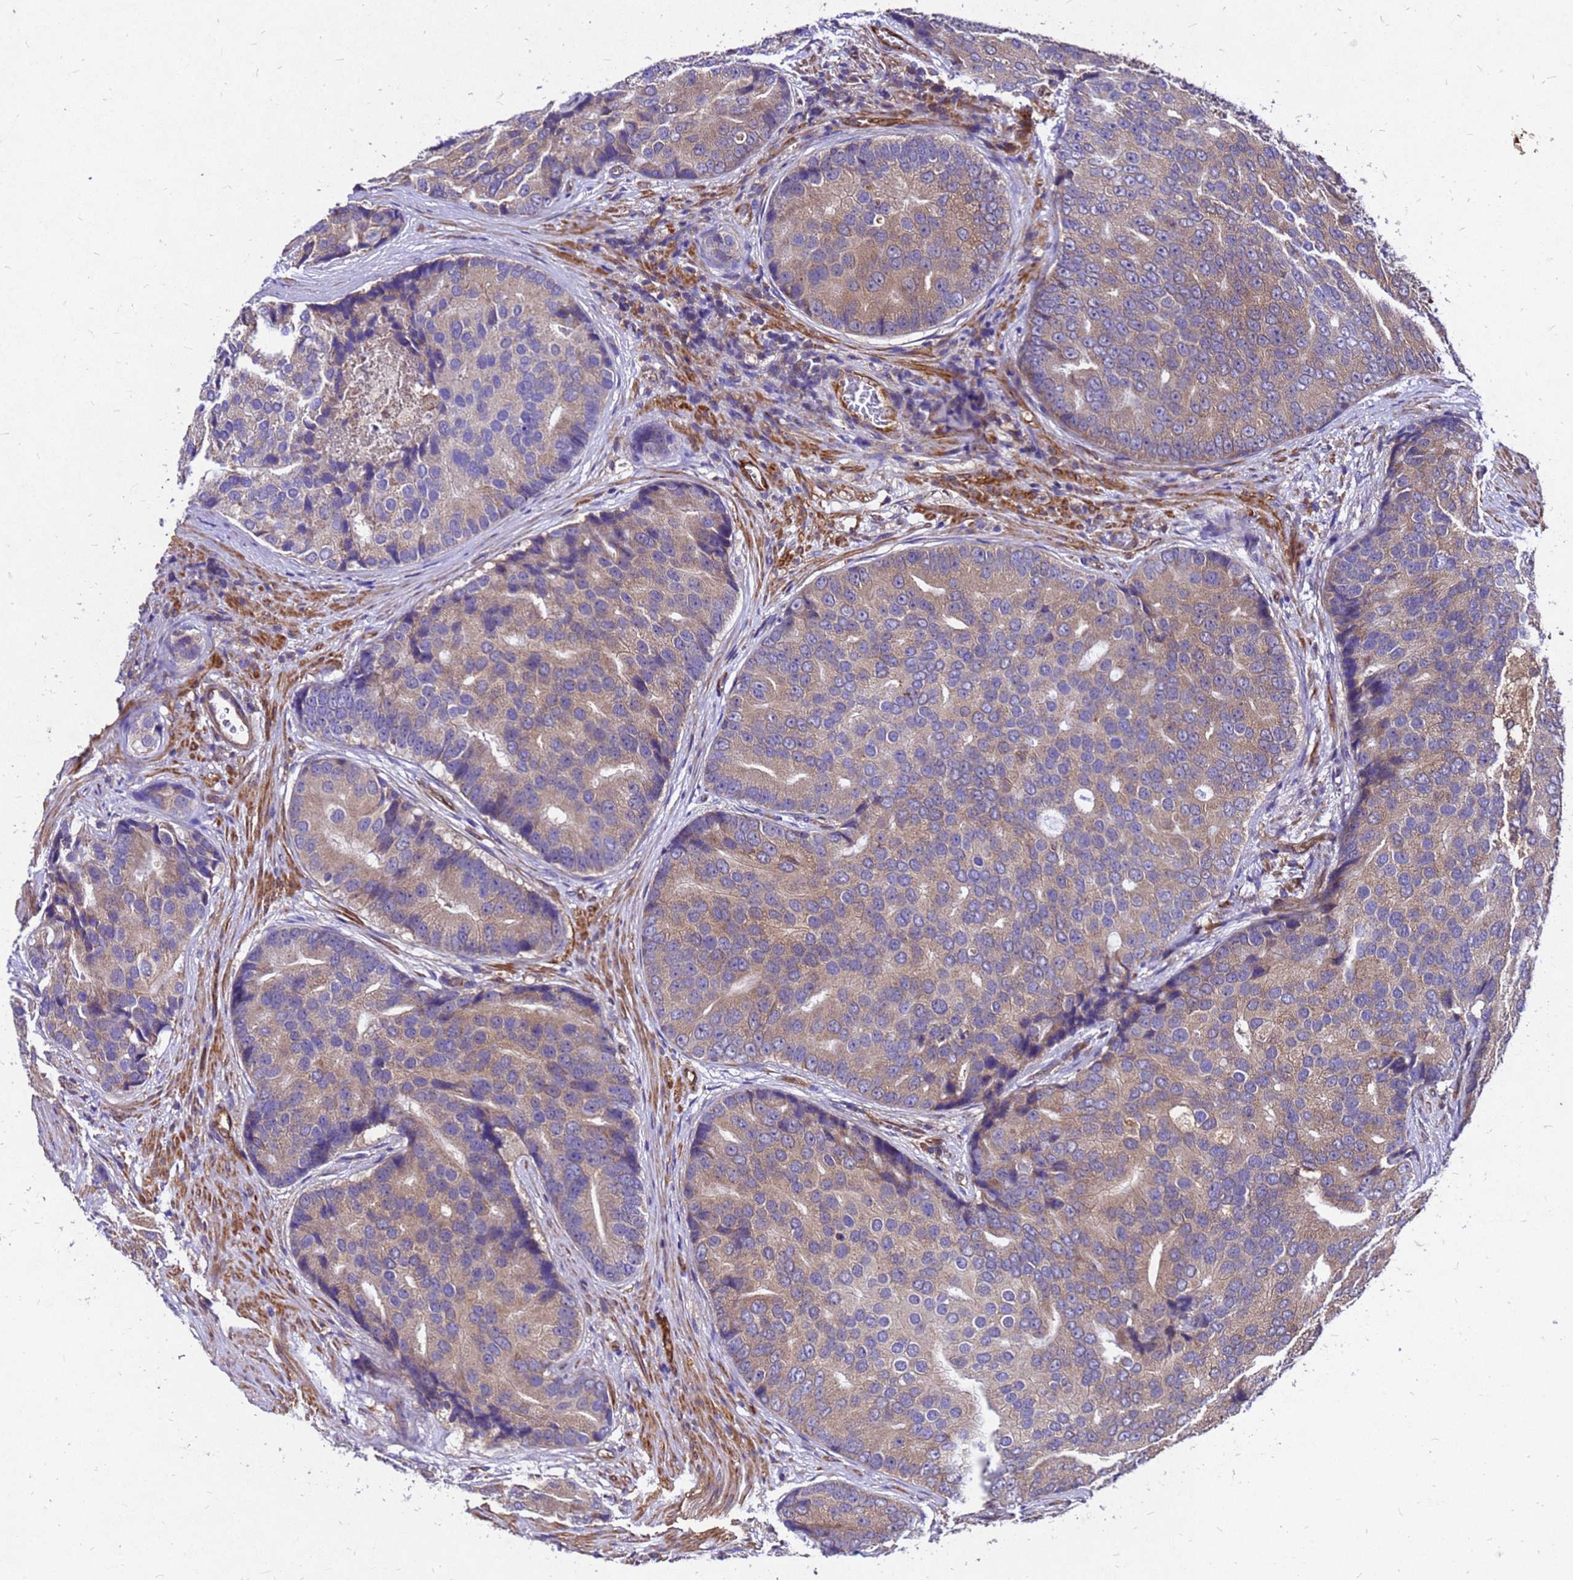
{"staining": {"intensity": "moderate", "quantity": ">75%", "location": "cytoplasmic/membranous"}, "tissue": "prostate cancer", "cell_type": "Tumor cells", "image_type": "cancer", "snomed": [{"axis": "morphology", "description": "Adenocarcinoma, High grade"}, {"axis": "topography", "description": "Prostate"}], "caption": "Prostate adenocarcinoma (high-grade) stained for a protein (brown) demonstrates moderate cytoplasmic/membranous positive expression in approximately >75% of tumor cells.", "gene": "DUSP23", "patient": {"sex": "male", "age": 62}}